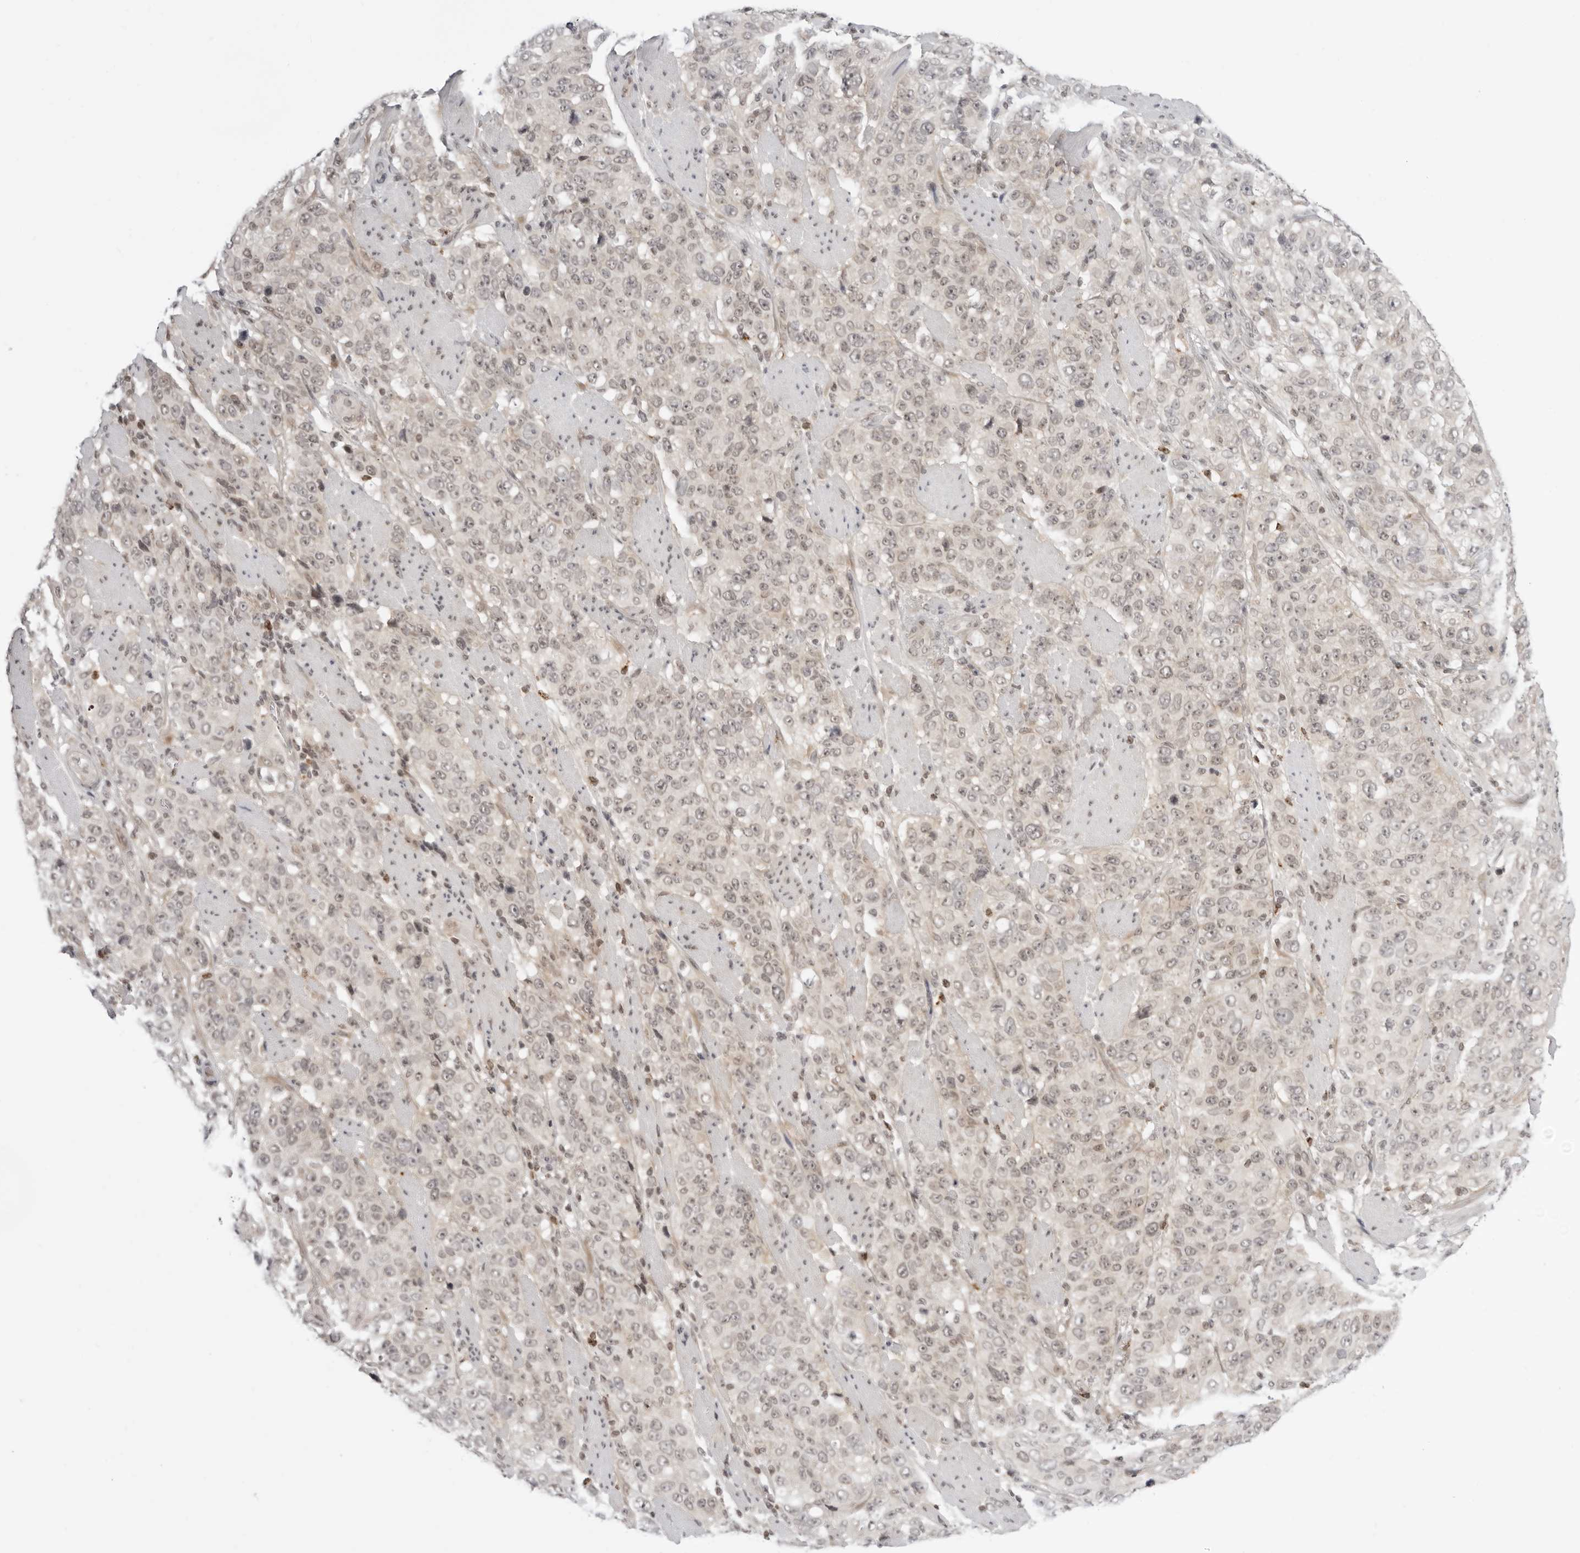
{"staining": {"intensity": "negative", "quantity": "none", "location": "none"}, "tissue": "stomach cancer", "cell_type": "Tumor cells", "image_type": "cancer", "snomed": [{"axis": "morphology", "description": "Adenocarcinoma, NOS"}, {"axis": "topography", "description": "Stomach"}], "caption": "Tumor cells are negative for protein expression in human stomach cancer (adenocarcinoma). (Stains: DAB (3,3'-diaminobenzidine) immunohistochemistry with hematoxylin counter stain, Microscopy: brightfield microscopy at high magnification).", "gene": "PPP2R5C", "patient": {"sex": "male", "age": 48}}